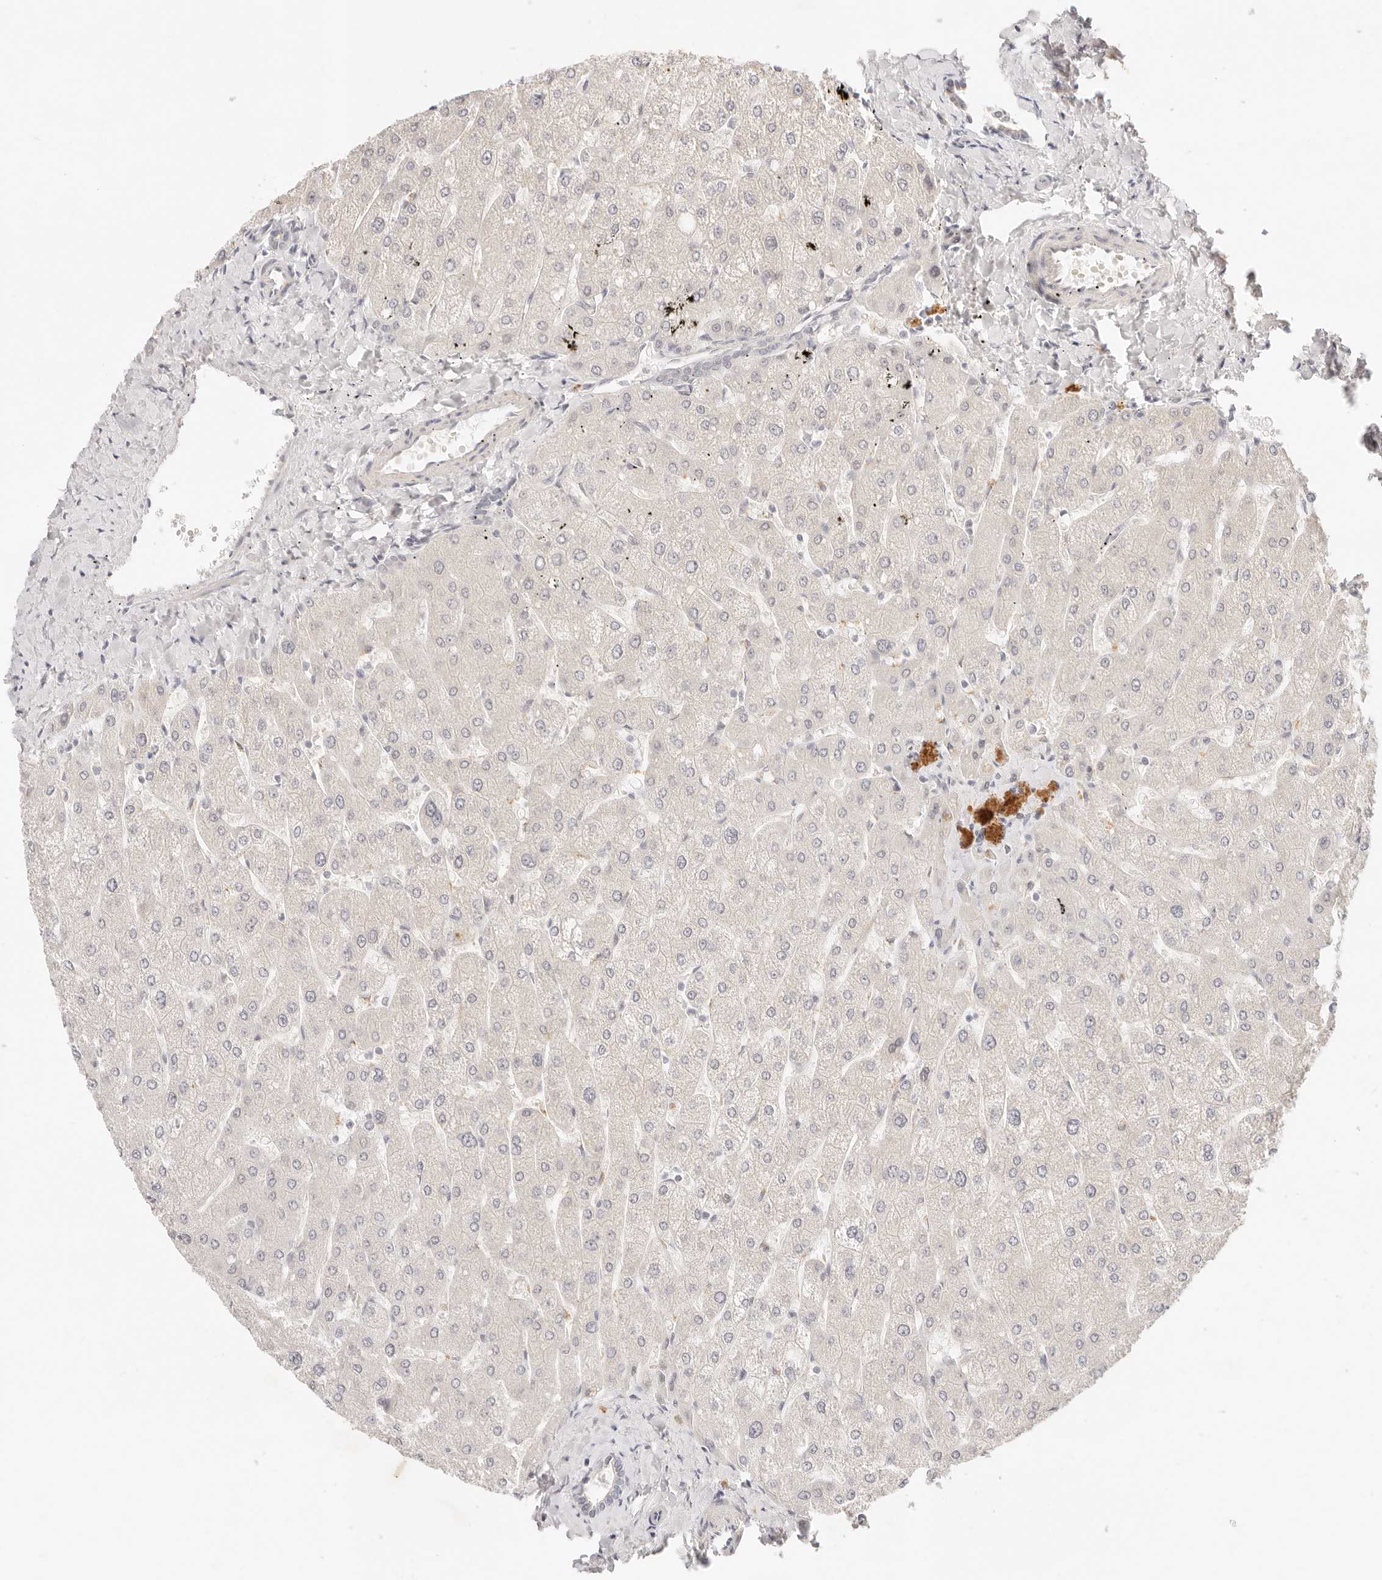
{"staining": {"intensity": "negative", "quantity": "none", "location": "none"}, "tissue": "liver", "cell_type": "Cholangiocytes", "image_type": "normal", "snomed": [{"axis": "morphology", "description": "Normal tissue, NOS"}, {"axis": "topography", "description": "Liver"}], "caption": "There is no significant expression in cholangiocytes of liver. The staining was performed using DAB to visualize the protein expression in brown, while the nuclei were stained in blue with hematoxylin (Magnification: 20x).", "gene": "GPR156", "patient": {"sex": "male", "age": 55}}